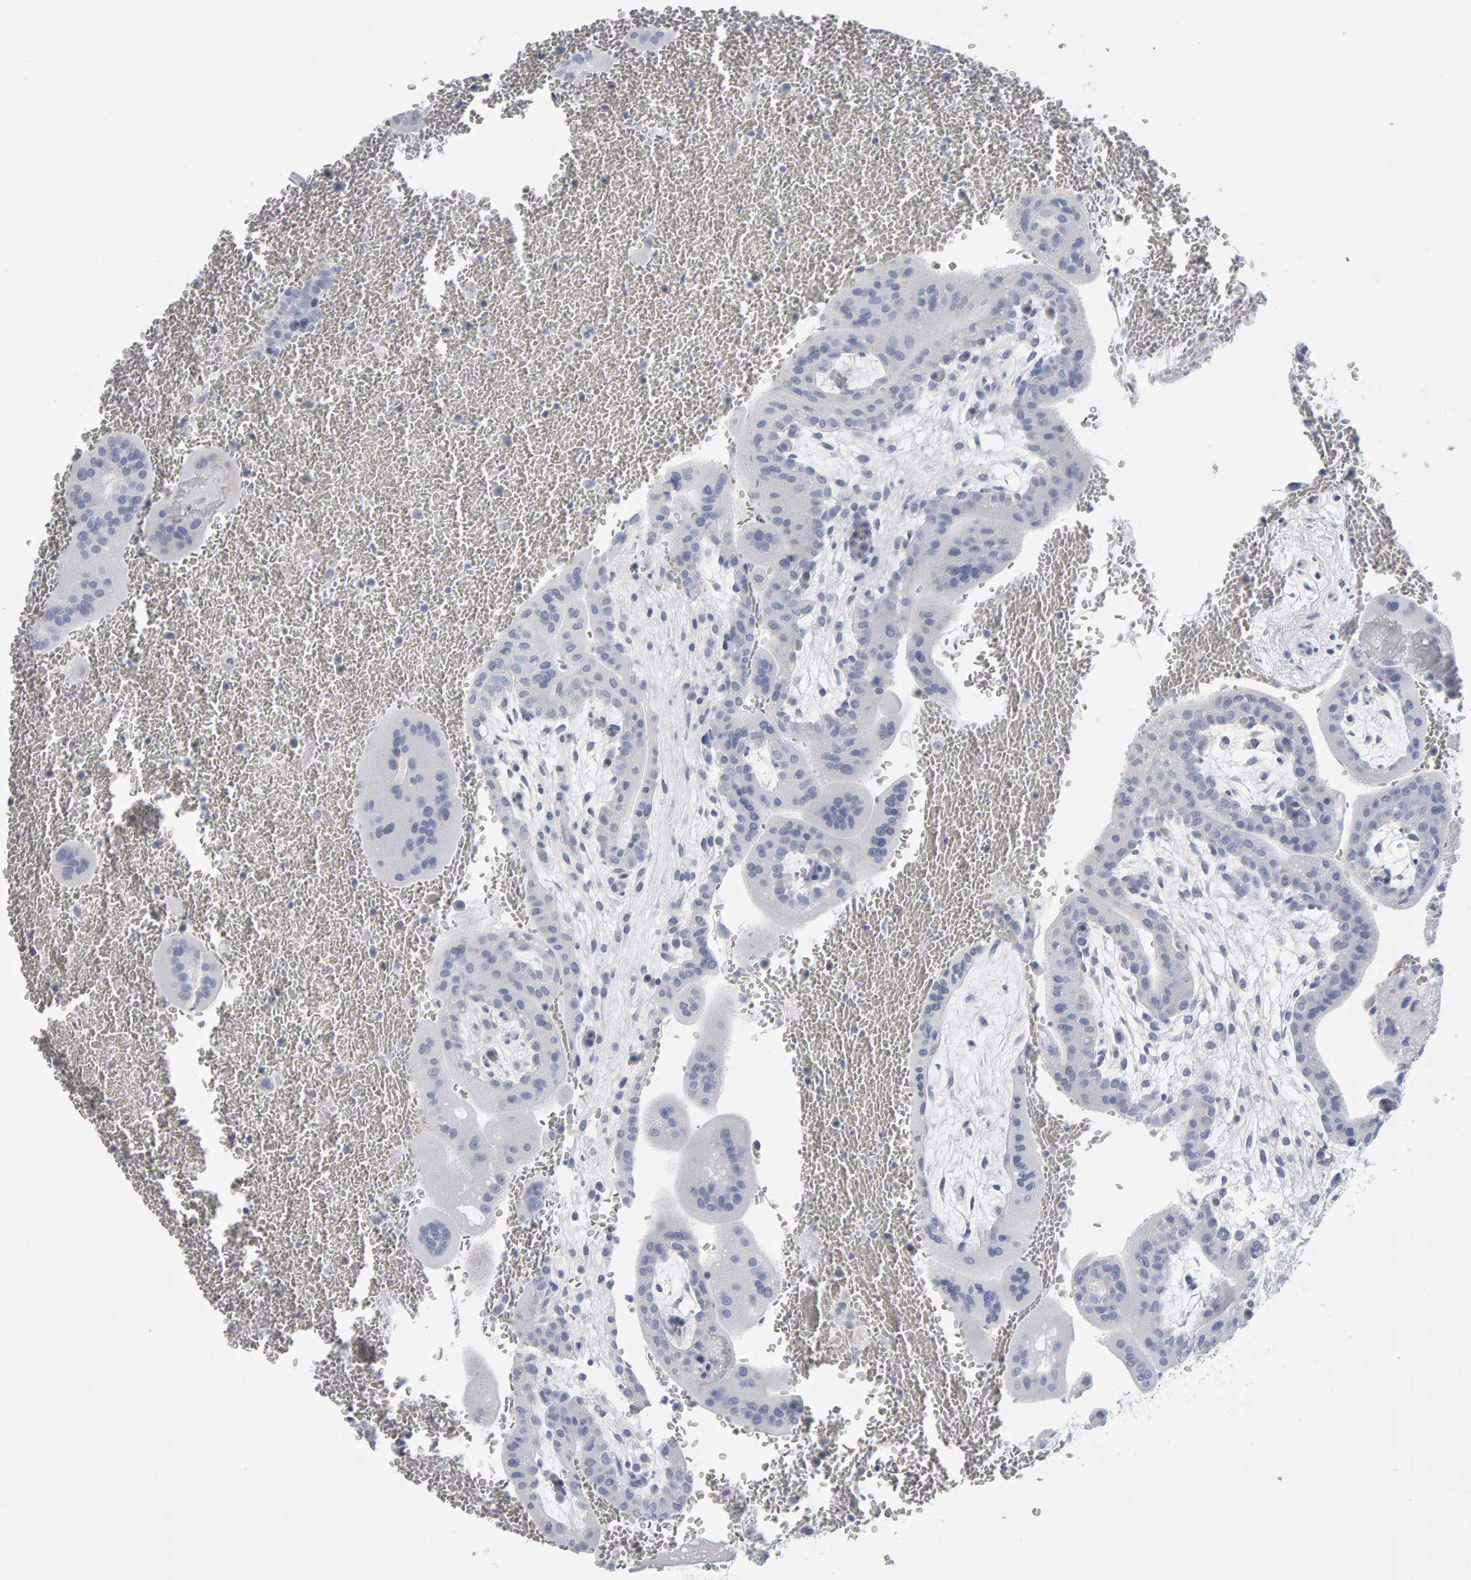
{"staining": {"intensity": "negative", "quantity": "none", "location": "none"}, "tissue": "placenta", "cell_type": "Decidual cells", "image_type": "normal", "snomed": [{"axis": "morphology", "description": "Normal tissue, NOS"}, {"axis": "topography", "description": "Placenta"}], "caption": "This is a photomicrograph of immunohistochemistry staining of benign placenta, which shows no positivity in decidual cells. Brightfield microscopy of IHC stained with DAB (3,3'-diaminobenzidine) (brown) and hematoxylin (blue), captured at high magnification.", "gene": "NCDN", "patient": {"sex": "female", "age": 35}}